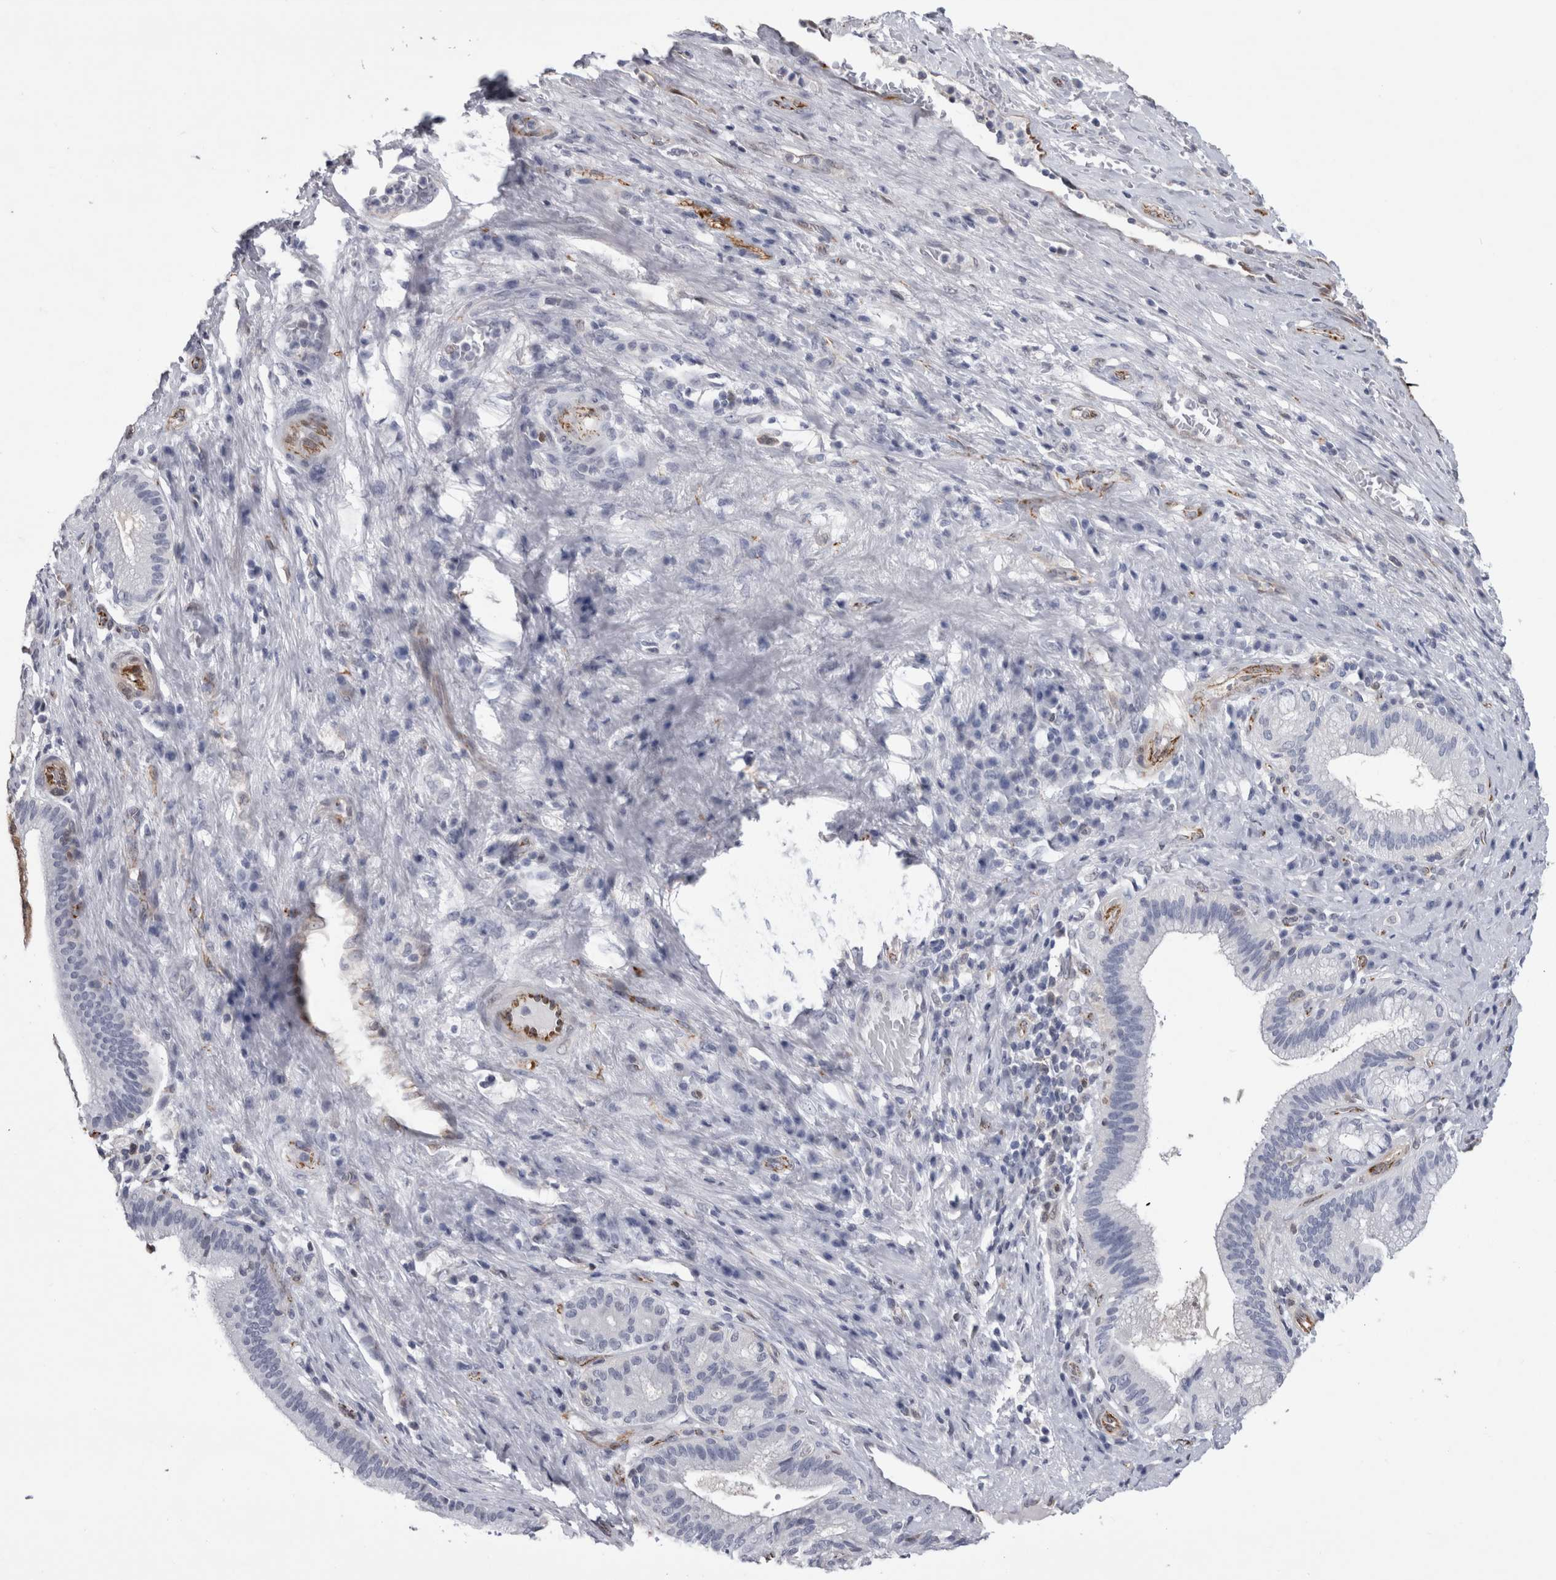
{"staining": {"intensity": "moderate", "quantity": "25%-75%", "location": "cytoplasmic/membranous"}, "tissue": "liver cancer", "cell_type": "Tumor cells", "image_type": "cancer", "snomed": [{"axis": "morphology", "description": "Normal tissue, NOS"}, {"axis": "morphology", "description": "Cholangiocarcinoma"}, {"axis": "topography", "description": "Liver"}, {"axis": "topography", "description": "Peripheral nerve tissue"}], "caption": "IHC micrograph of human liver cholangiocarcinoma stained for a protein (brown), which exhibits medium levels of moderate cytoplasmic/membranous staining in about 25%-75% of tumor cells.", "gene": "ACOT7", "patient": {"sex": "female", "age": 73}}